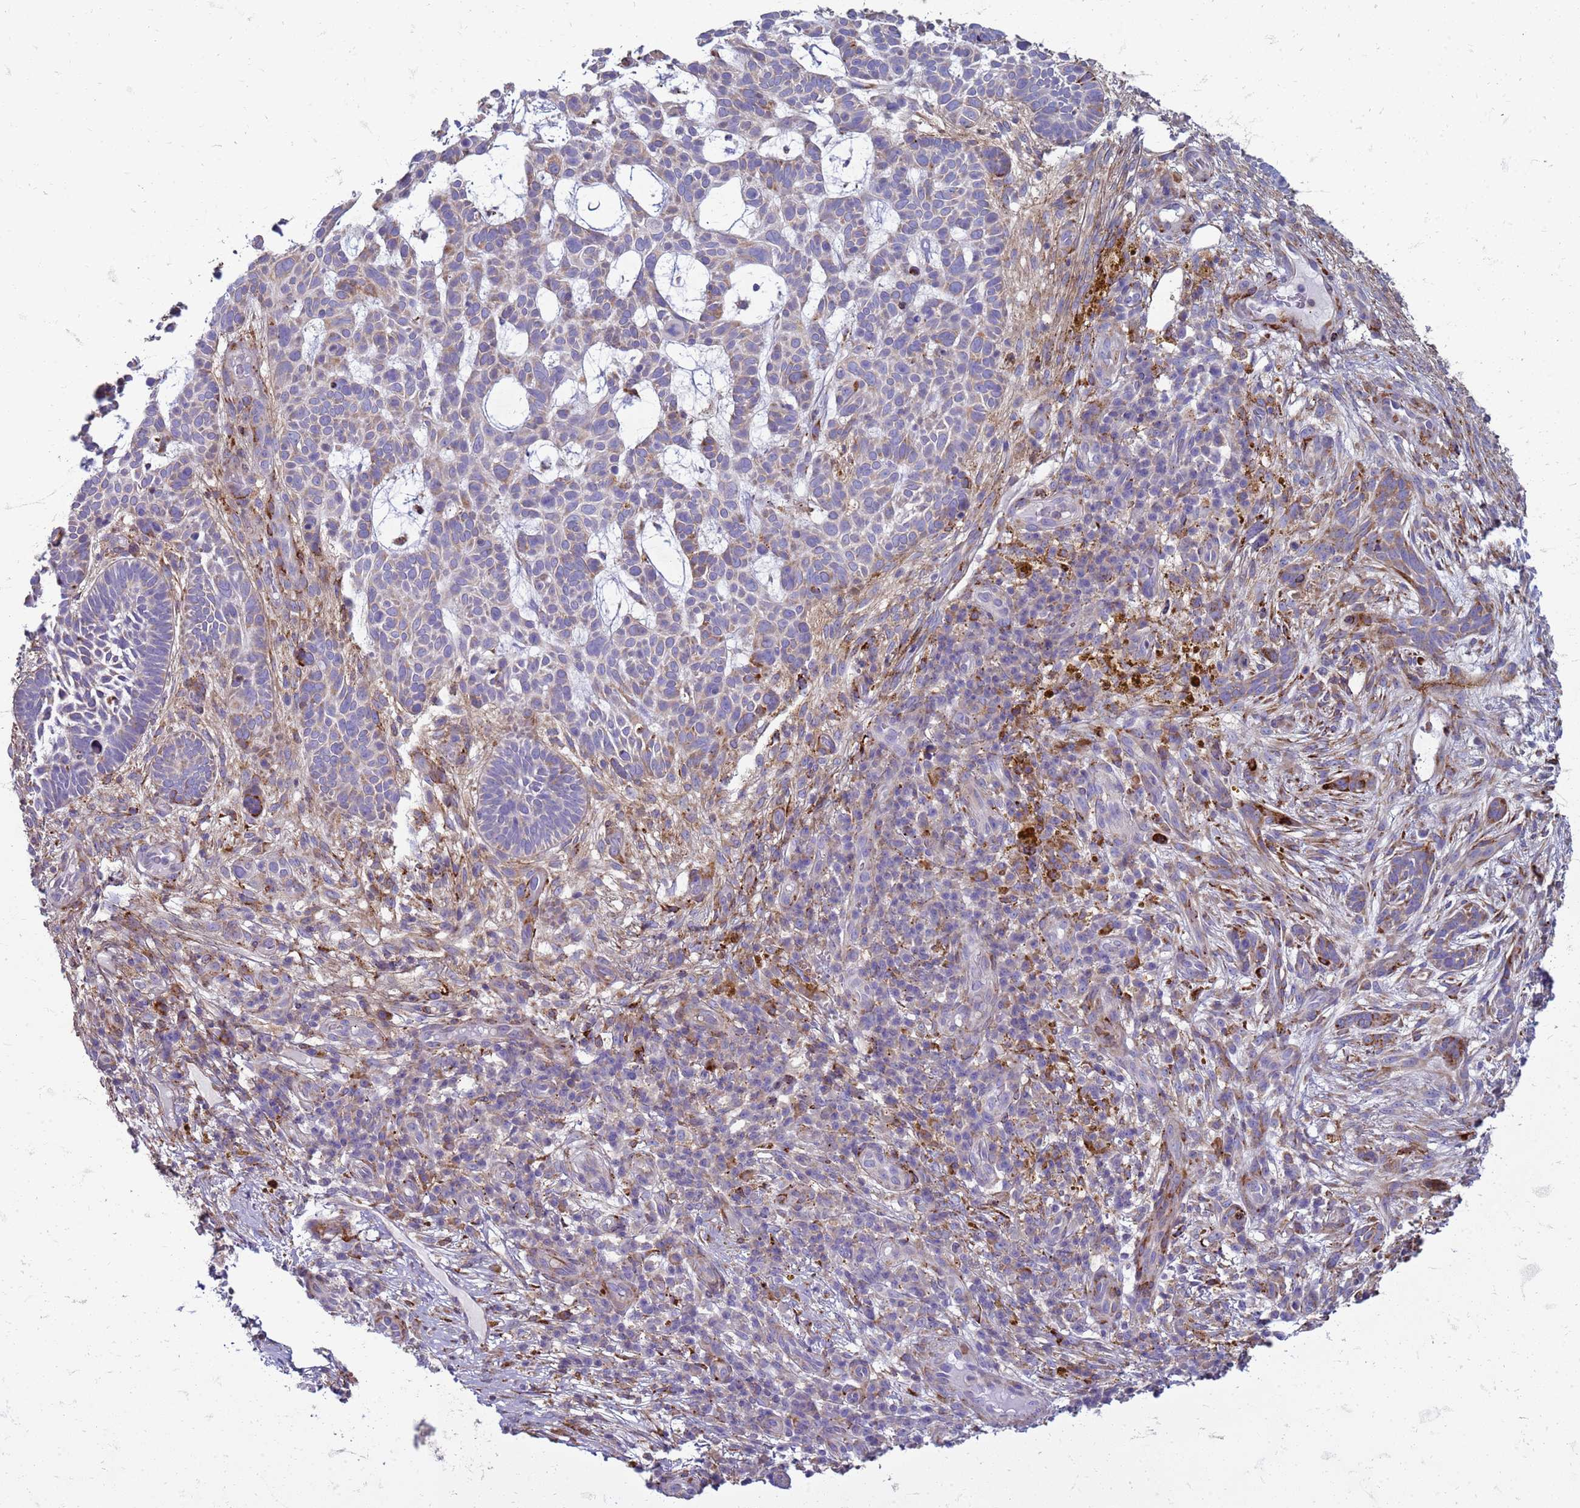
{"staining": {"intensity": "weak", "quantity": "<25%", "location": "cytoplasmic/membranous"}, "tissue": "skin cancer", "cell_type": "Tumor cells", "image_type": "cancer", "snomed": [{"axis": "morphology", "description": "Basal cell carcinoma"}, {"axis": "topography", "description": "Skin"}], "caption": "Skin cancer (basal cell carcinoma) was stained to show a protein in brown. There is no significant positivity in tumor cells.", "gene": "PDK3", "patient": {"sex": "male", "age": 89}}